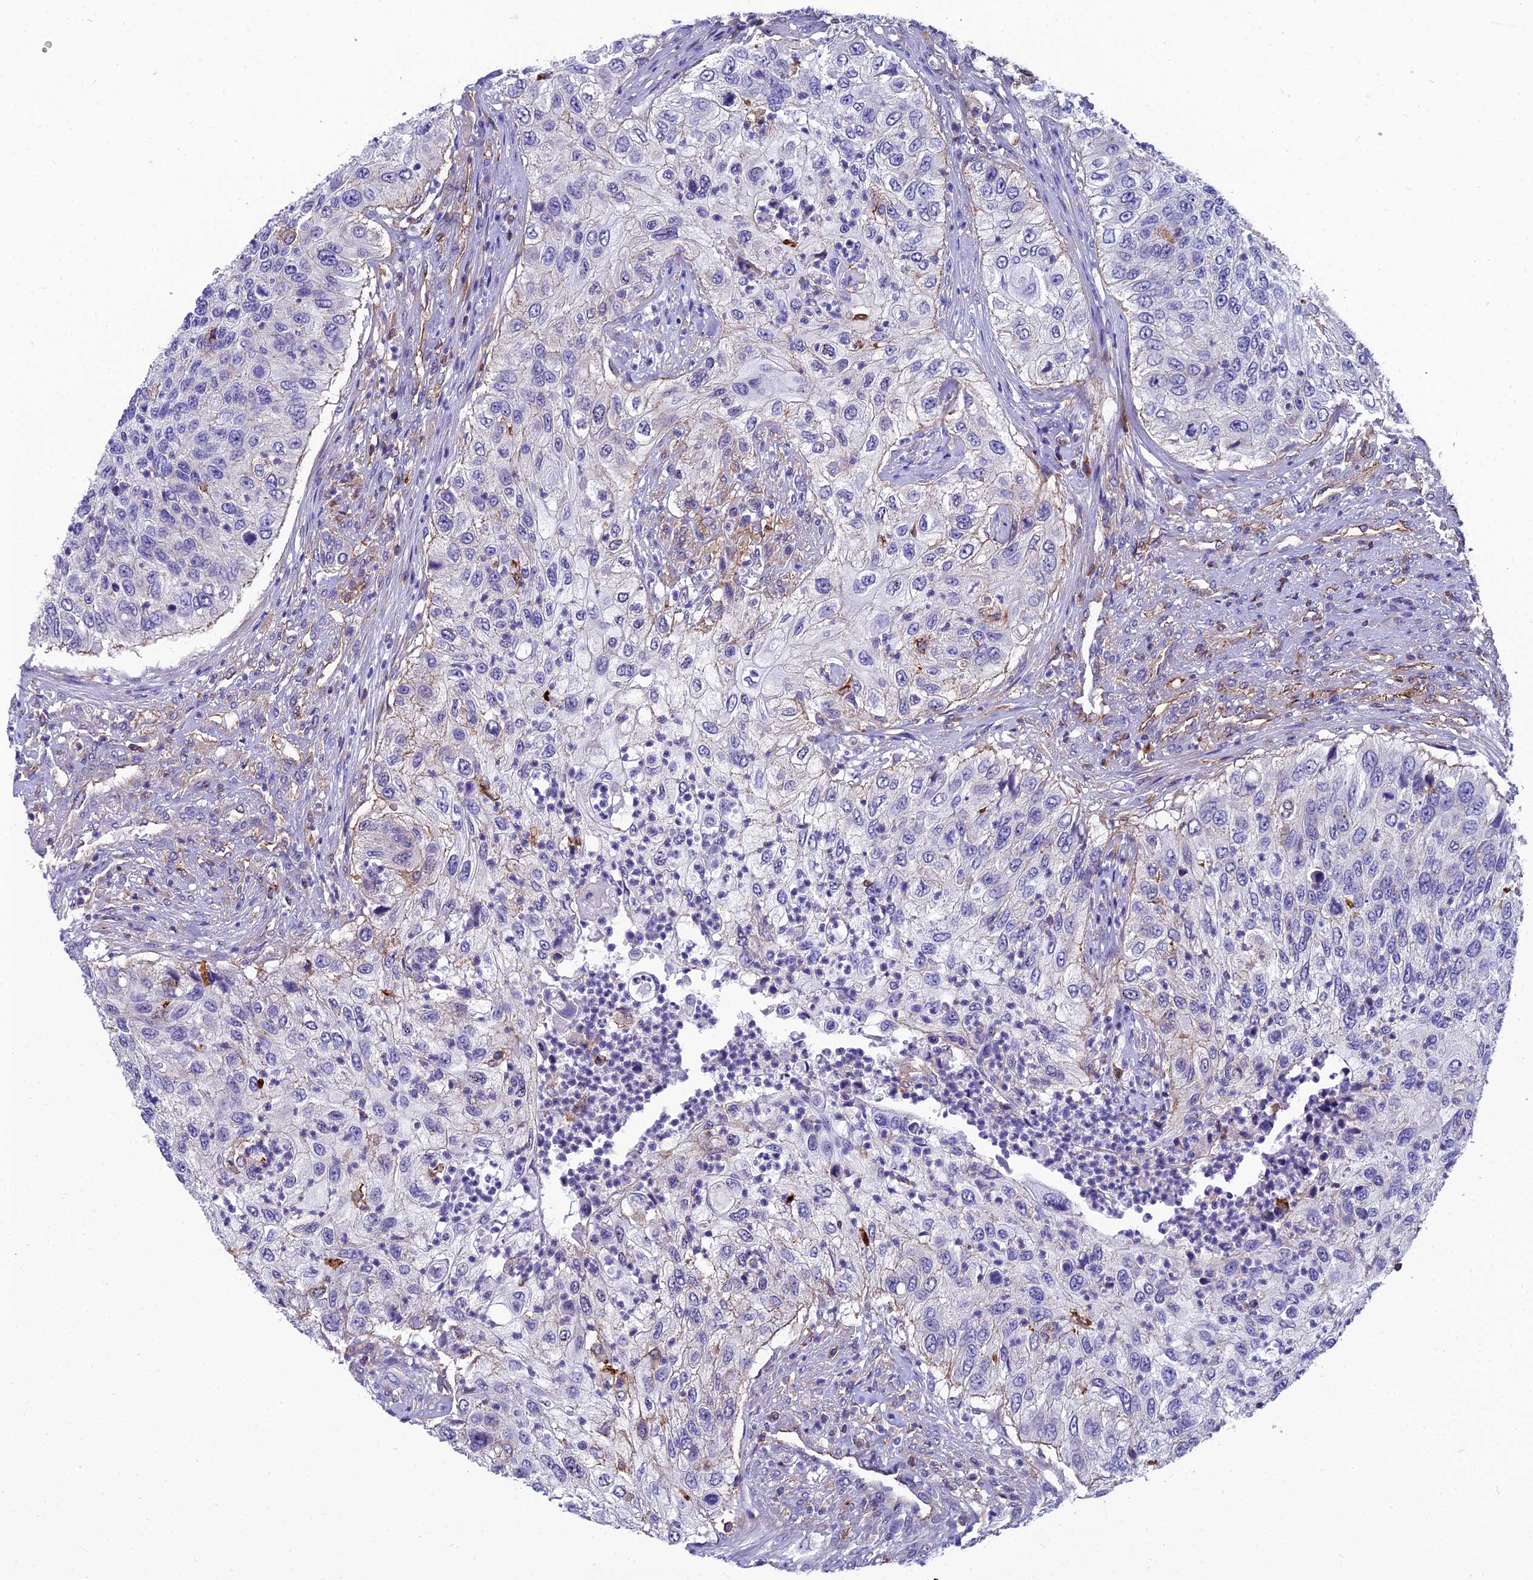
{"staining": {"intensity": "negative", "quantity": "none", "location": "none"}, "tissue": "urothelial cancer", "cell_type": "Tumor cells", "image_type": "cancer", "snomed": [{"axis": "morphology", "description": "Urothelial carcinoma, High grade"}, {"axis": "topography", "description": "Urinary bladder"}], "caption": "Immunohistochemistry histopathology image of neoplastic tissue: urothelial cancer stained with DAB reveals no significant protein staining in tumor cells.", "gene": "PPP1R18", "patient": {"sex": "female", "age": 60}}